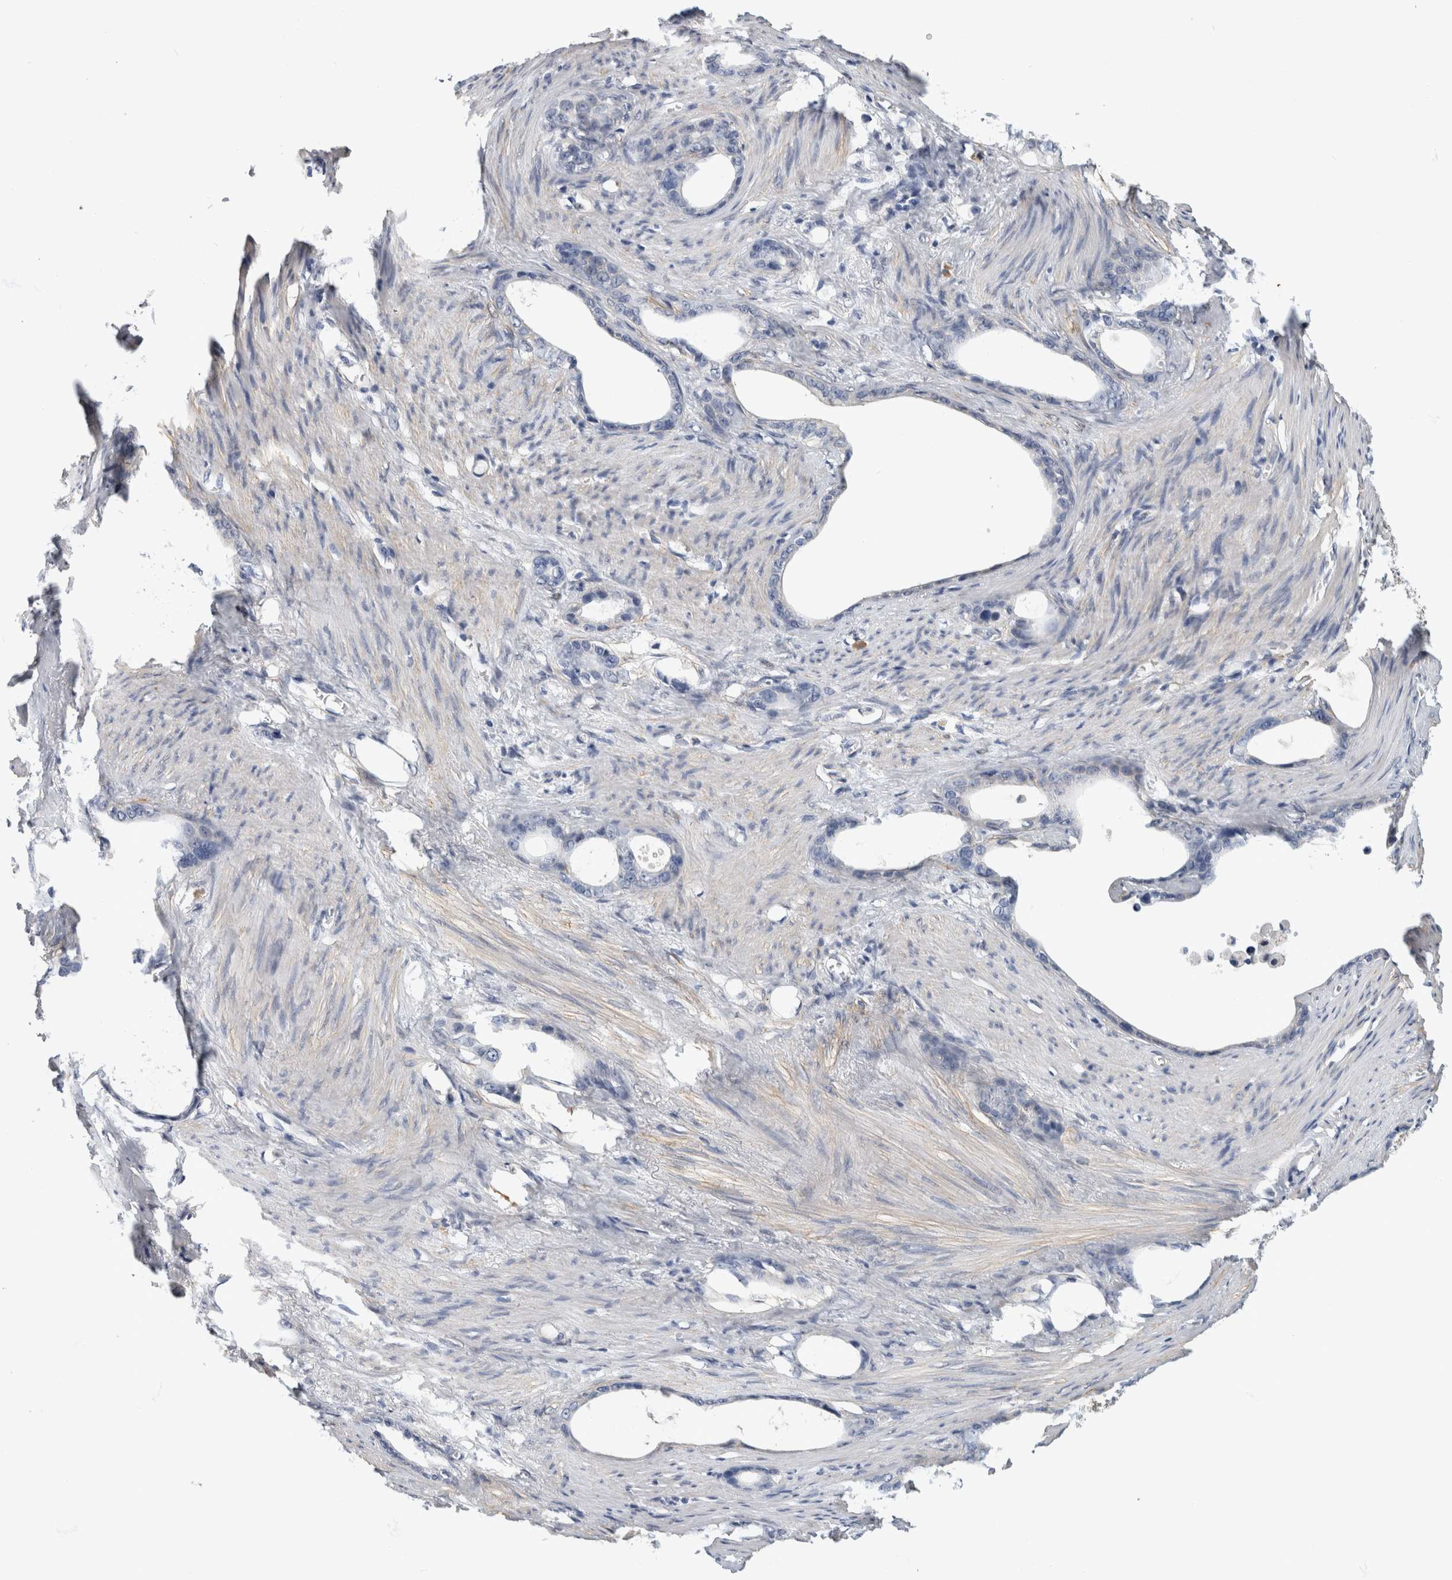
{"staining": {"intensity": "negative", "quantity": "none", "location": "none"}, "tissue": "stomach cancer", "cell_type": "Tumor cells", "image_type": "cancer", "snomed": [{"axis": "morphology", "description": "Adenocarcinoma, NOS"}, {"axis": "topography", "description": "Stomach"}], "caption": "High power microscopy photomicrograph of an immunohistochemistry (IHC) histopathology image of adenocarcinoma (stomach), revealing no significant staining in tumor cells.", "gene": "PGM1", "patient": {"sex": "female", "age": 75}}